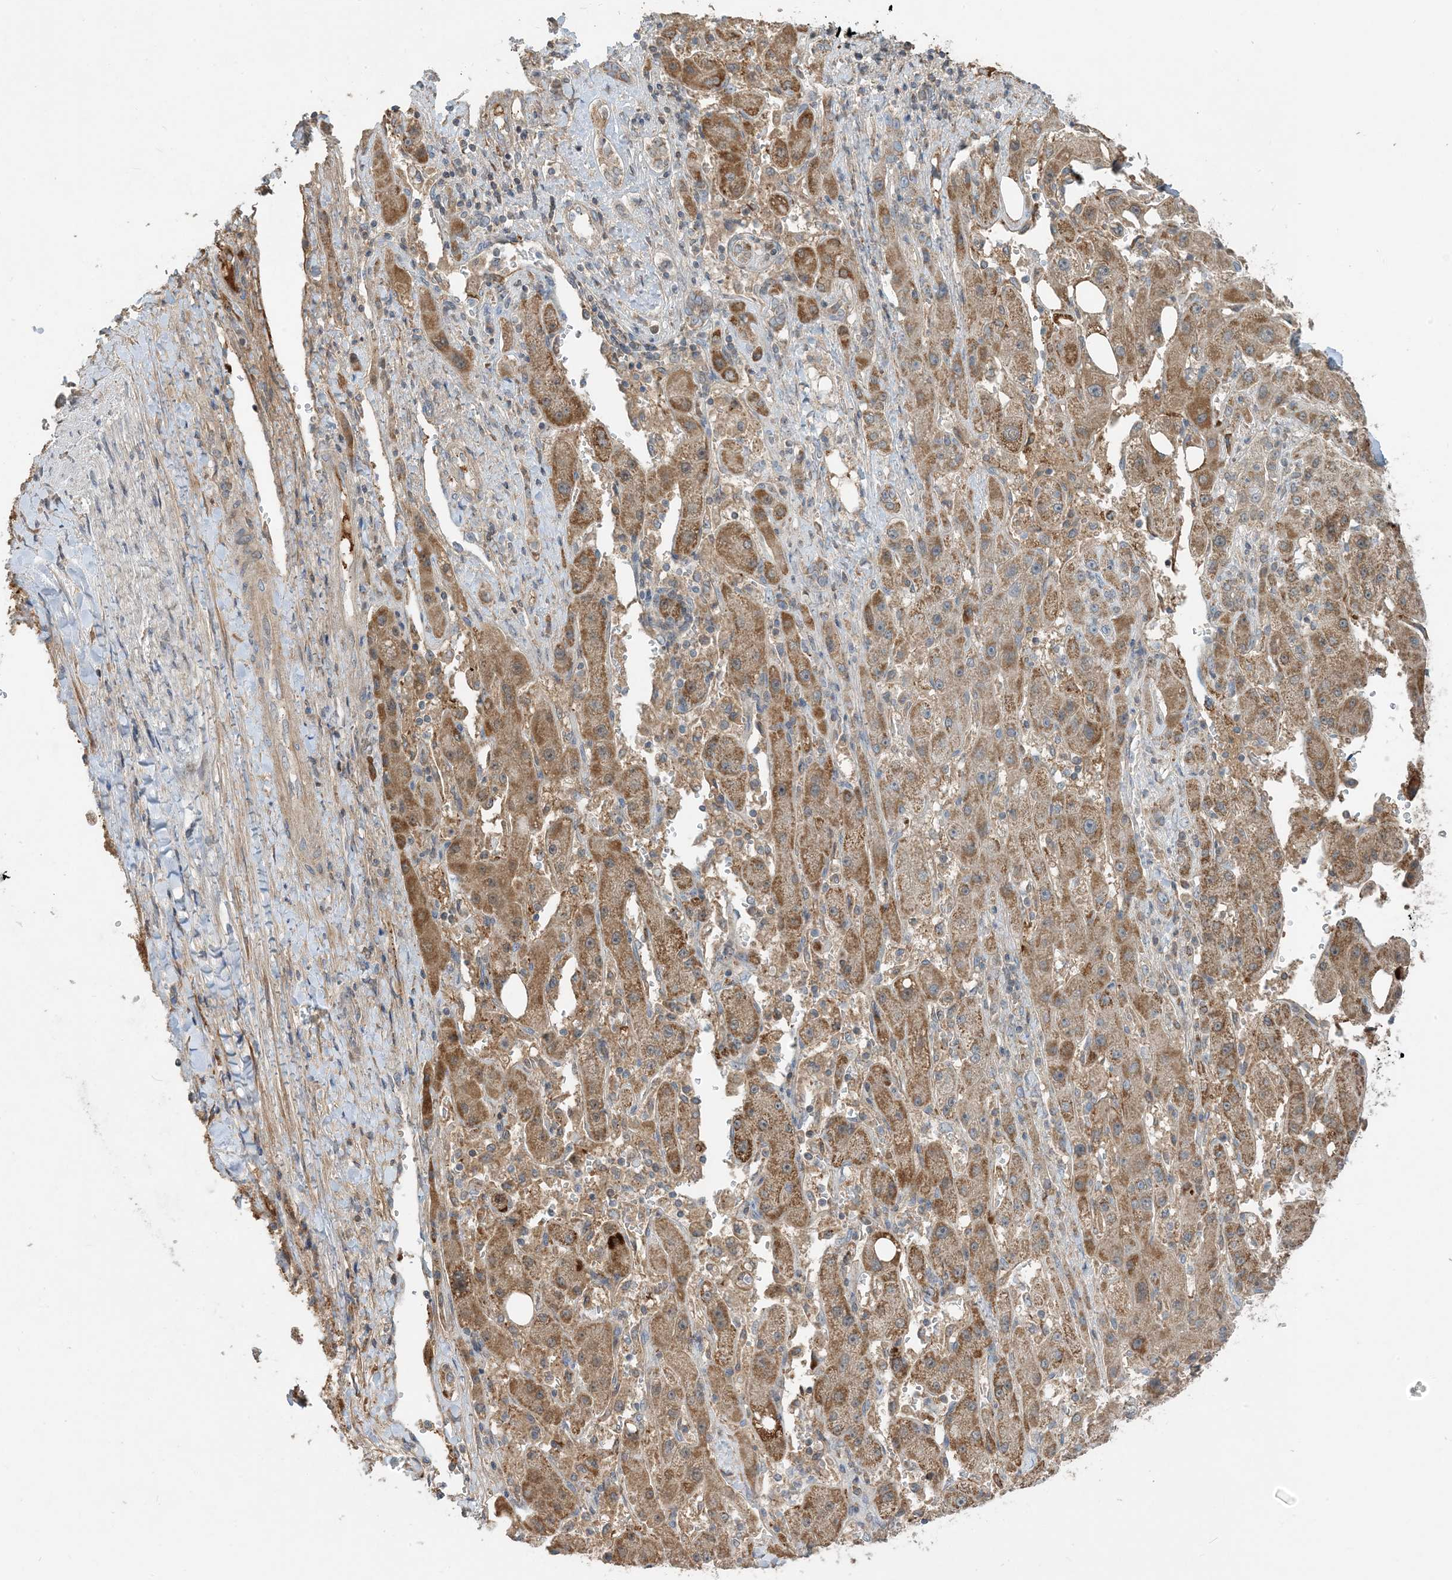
{"staining": {"intensity": "moderate", "quantity": ">75%", "location": "cytoplasmic/membranous"}, "tissue": "liver cancer", "cell_type": "Tumor cells", "image_type": "cancer", "snomed": [{"axis": "morphology", "description": "Carcinoma, Hepatocellular, NOS"}, {"axis": "topography", "description": "Liver"}], "caption": "High-power microscopy captured an immunohistochemistry (IHC) image of liver cancer, revealing moderate cytoplasmic/membranous expression in about >75% of tumor cells. (DAB (3,3'-diaminobenzidine) = brown stain, brightfield microscopy at high magnification).", "gene": "ECHDC1", "patient": {"sex": "female", "age": 73}}